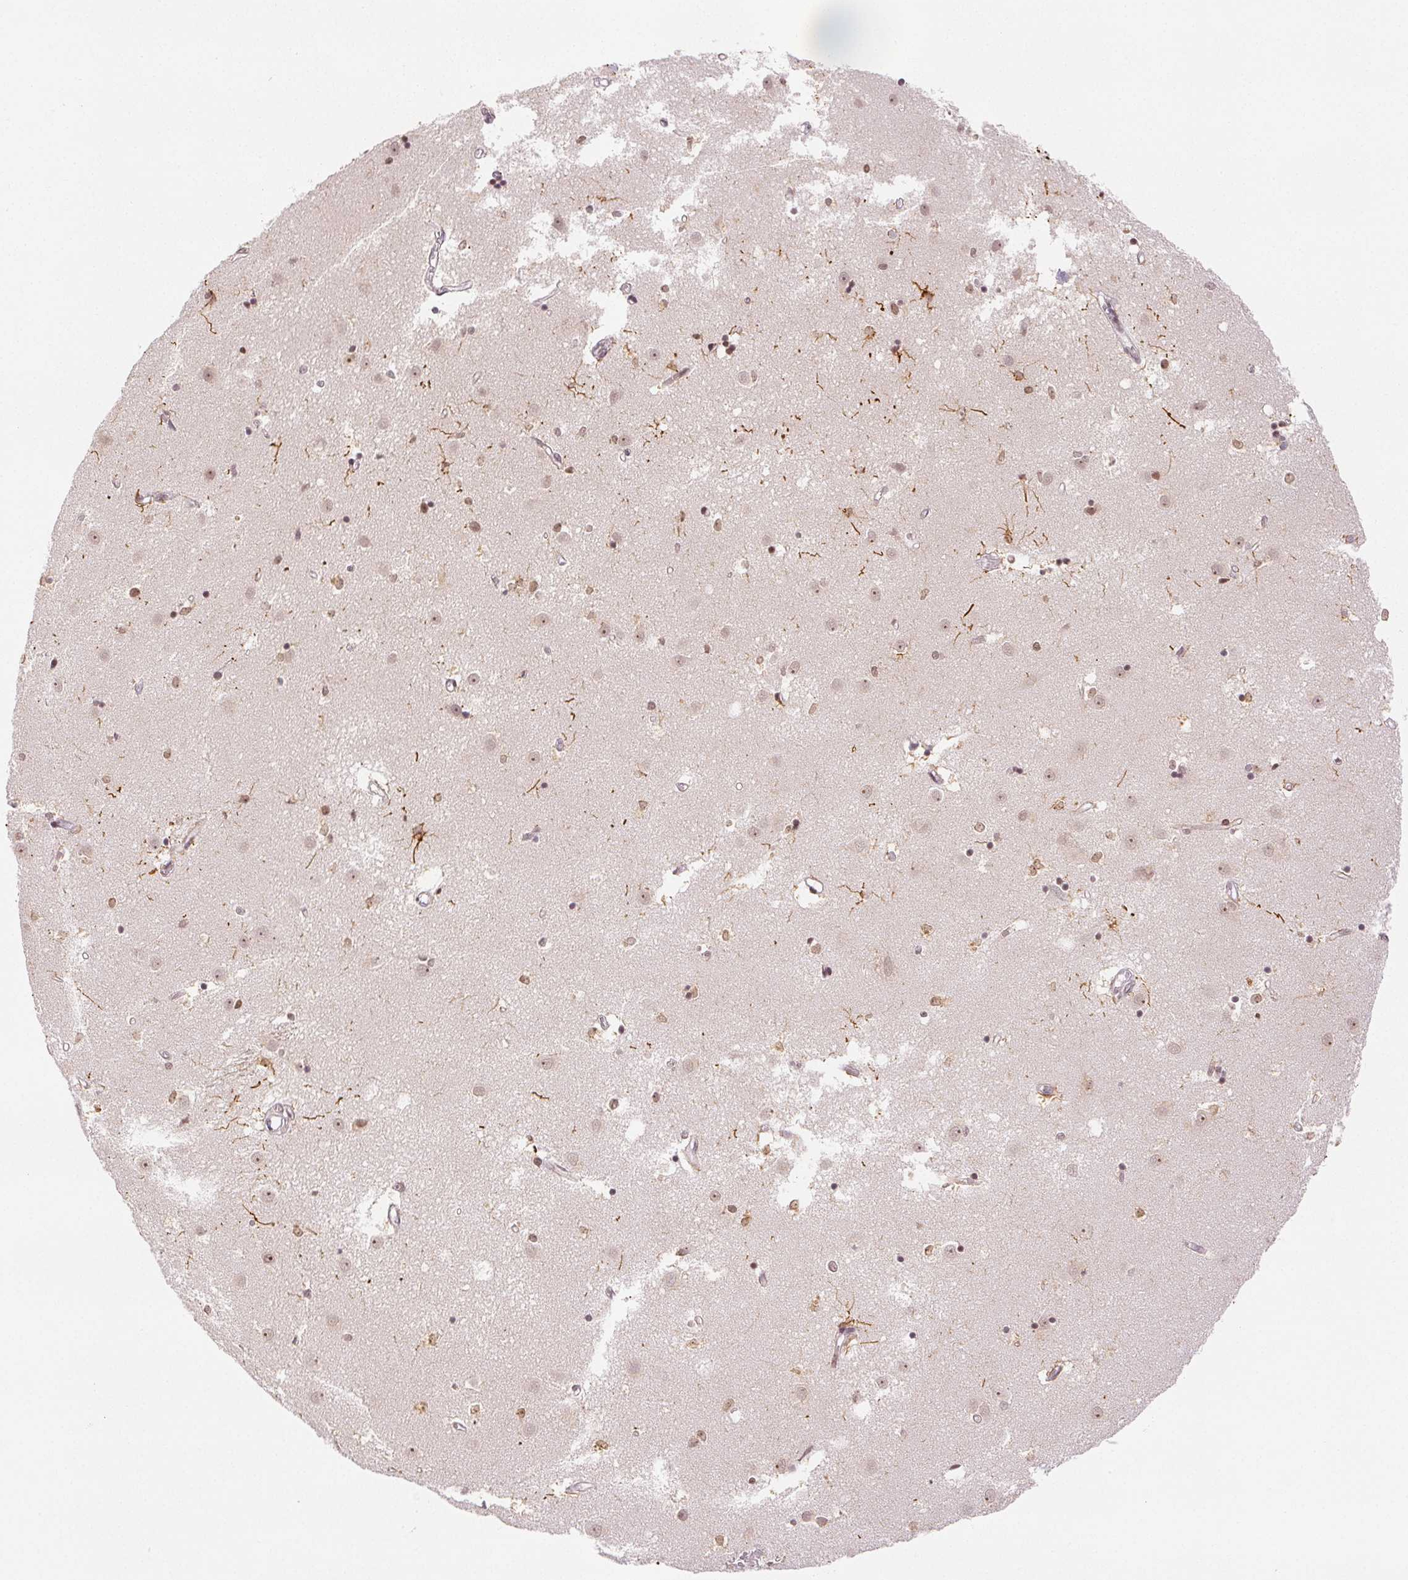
{"staining": {"intensity": "weak", "quantity": "25%-75%", "location": "nuclear"}, "tissue": "caudate", "cell_type": "Glial cells", "image_type": "normal", "snomed": [{"axis": "morphology", "description": "Normal tissue, NOS"}, {"axis": "topography", "description": "Lateral ventricle wall"}], "caption": "Protein expression analysis of normal caudate demonstrates weak nuclear expression in approximately 25%-75% of glial cells. (Brightfield microscopy of DAB IHC at high magnification).", "gene": "DEK", "patient": {"sex": "male", "age": 54}}